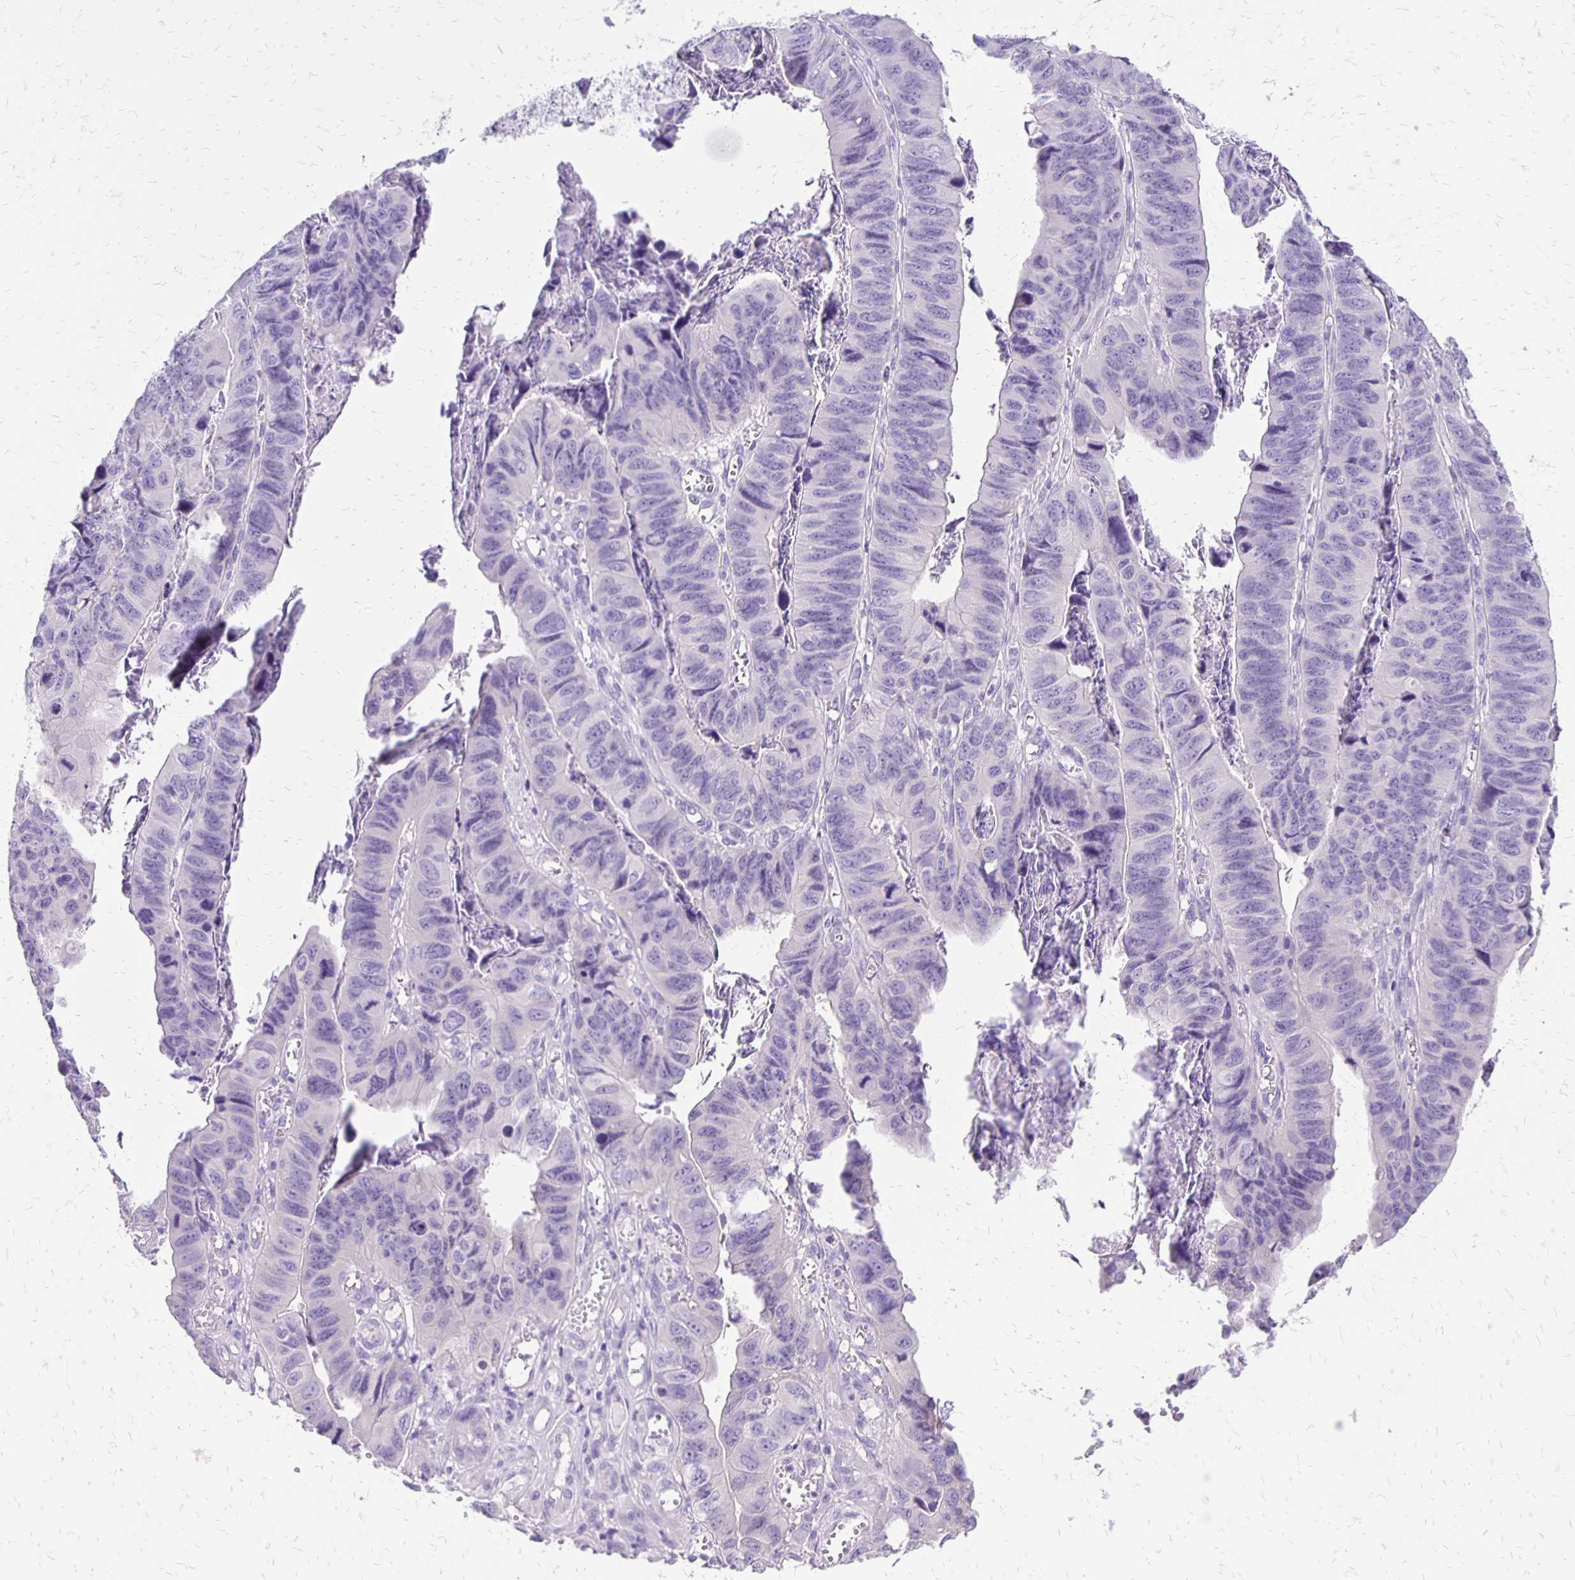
{"staining": {"intensity": "negative", "quantity": "none", "location": "none"}, "tissue": "stomach cancer", "cell_type": "Tumor cells", "image_type": "cancer", "snomed": [{"axis": "morphology", "description": "Adenocarcinoma, NOS"}, {"axis": "topography", "description": "Stomach, lower"}], "caption": "An image of stomach cancer stained for a protein demonstrates no brown staining in tumor cells.", "gene": "ANKRD45", "patient": {"sex": "male", "age": 77}}